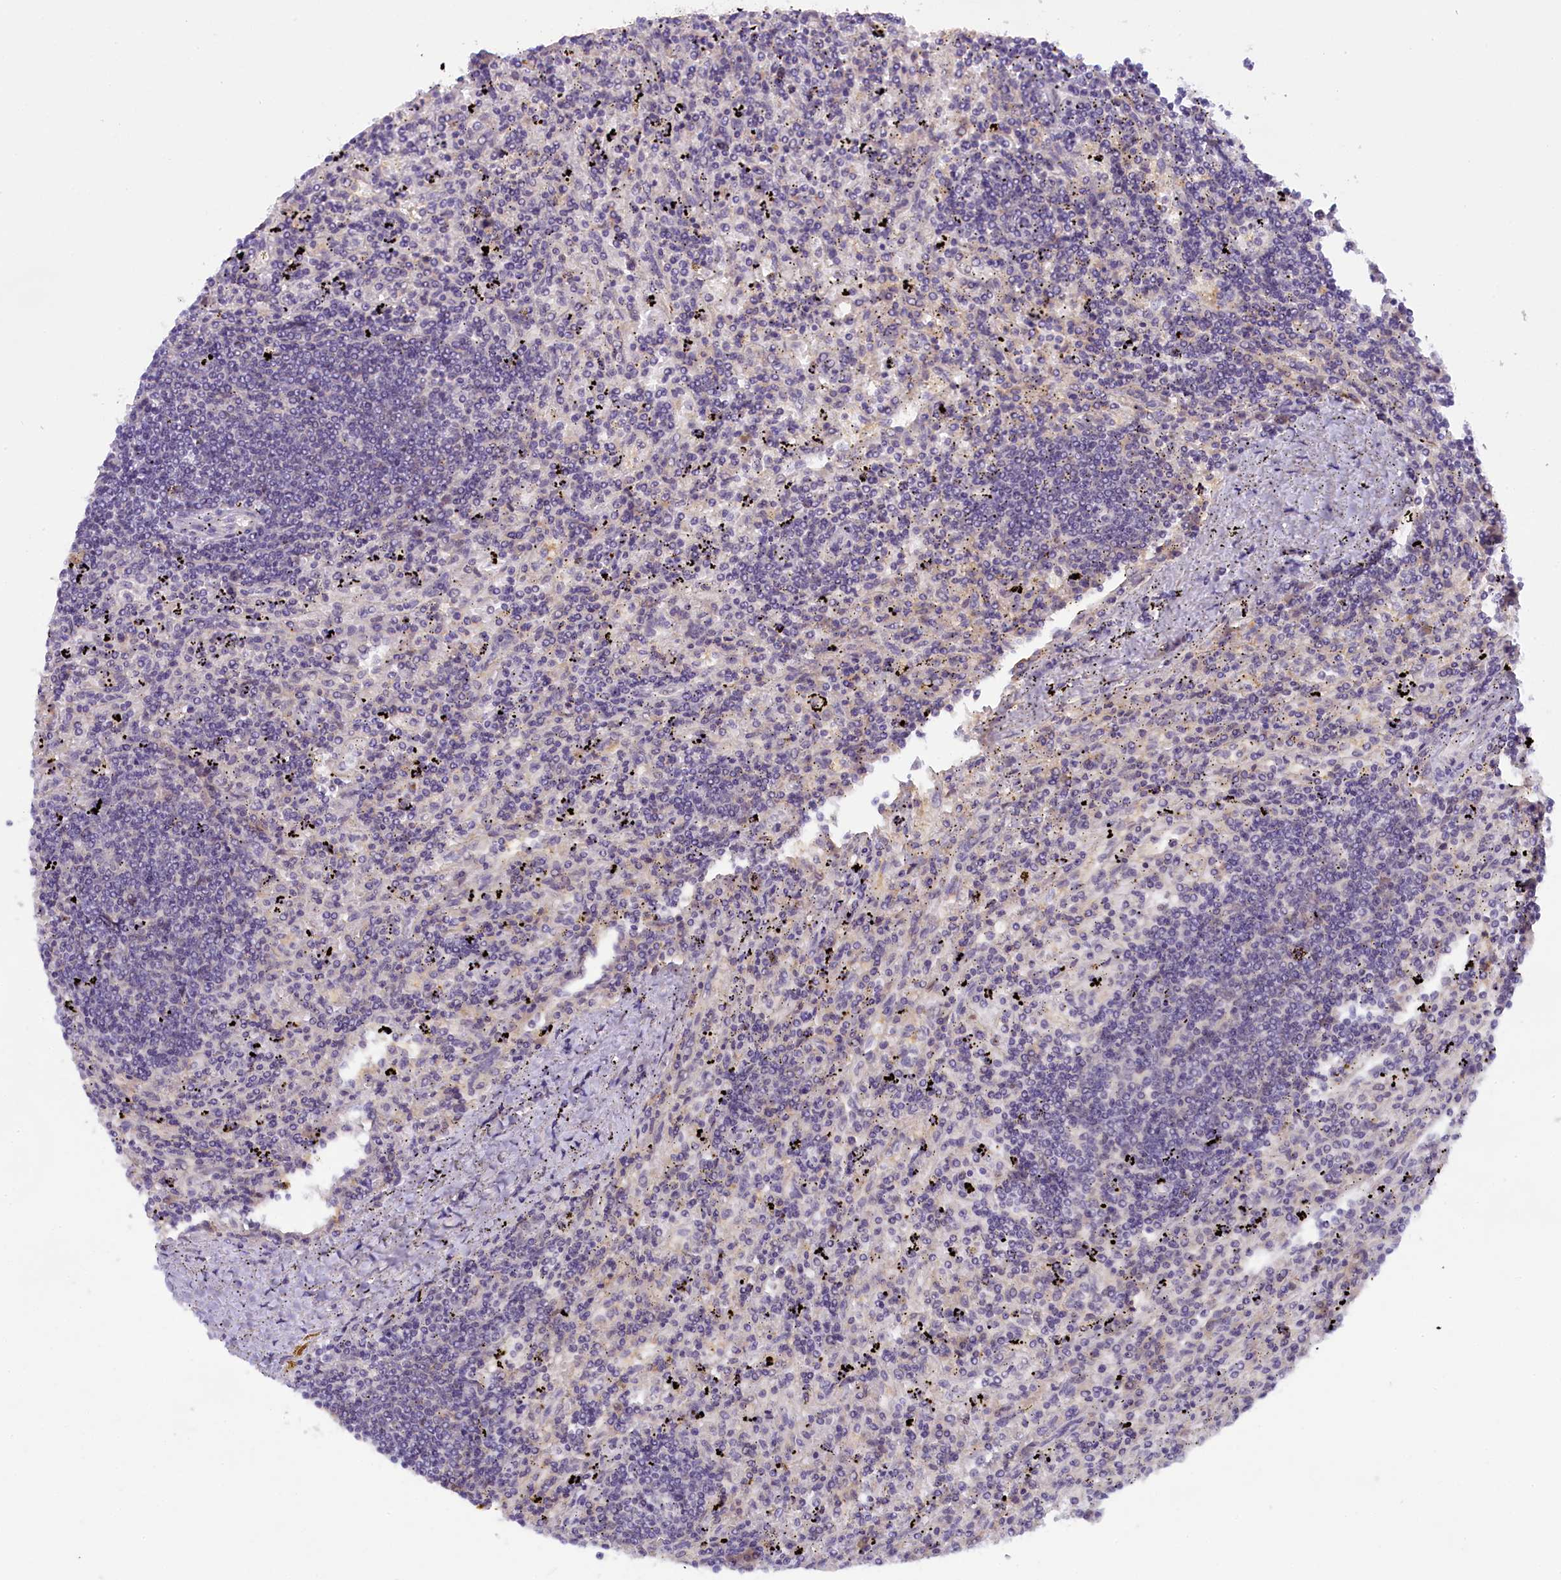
{"staining": {"intensity": "negative", "quantity": "none", "location": "none"}, "tissue": "lymphoma", "cell_type": "Tumor cells", "image_type": "cancer", "snomed": [{"axis": "morphology", "description": "Malignant lymphoma, non-Hodgkin's type, Low grade"}, {"axis": "topography", "description": "Spleen"}], "caption": "Immunohistochemistry (IHC) photomicrograph of neoplastic tissue: human low-grade malignant lymphoma, non-Hodgkin's type stained with DAB demonstrates no significant protein staining in tumor cells.", "gene": "CRAMP1", "patient": {"sex": "male", "age": 76}}